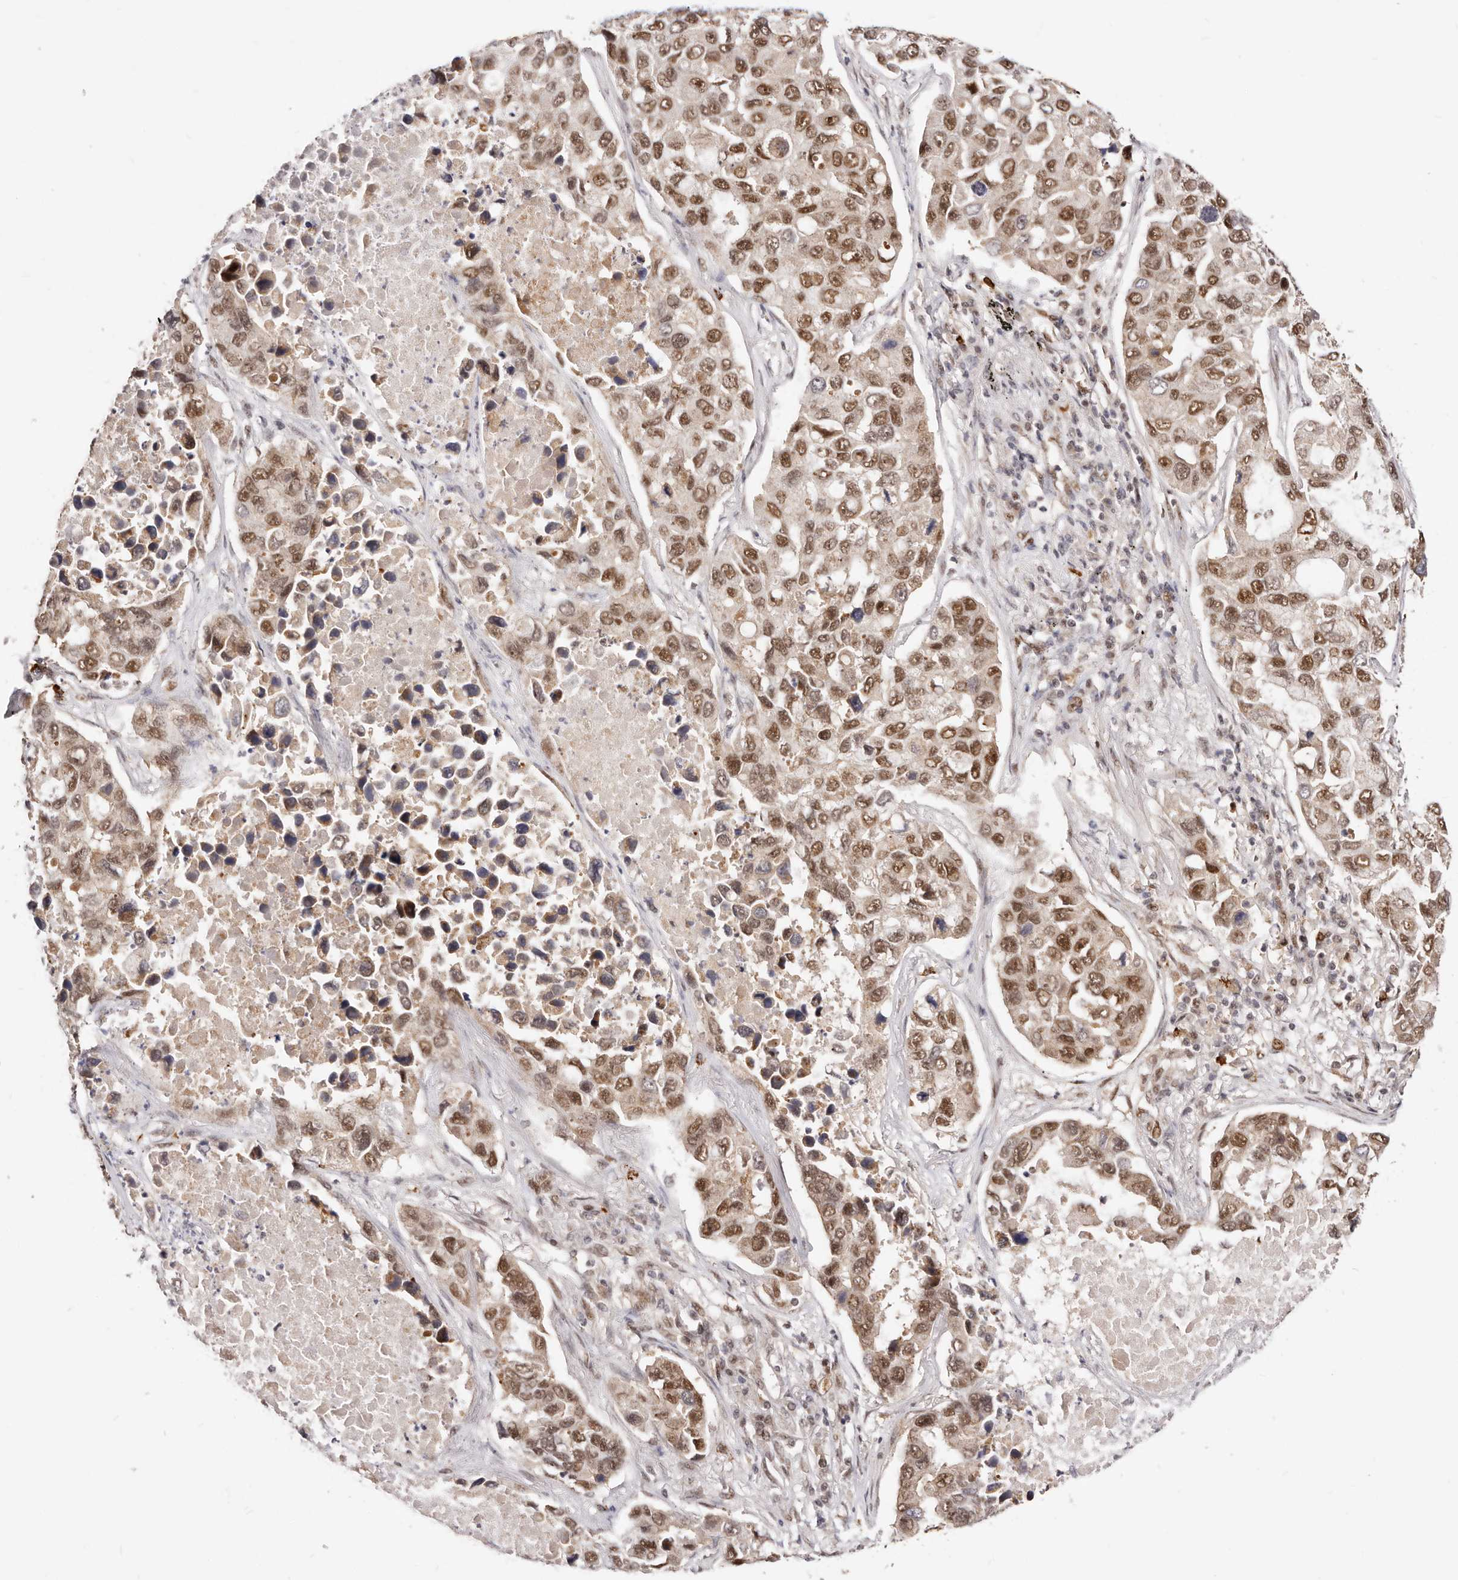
{"staining": {"intensity": "strong", "quantity": ">75%", "location": "cytoplasmic/membranous,nuclear"}, "tissue": "lung cancer", "cell_type": "Tumor cells", "image_type": "cancer", "snomed": [{"axis": "morphology", "description": "Adenocarcinoma, NOS"}, {"axis": "topography", "description": "Lung"}], "caption": "A histopathology image showing strong cytoplasmic/membranous and nuclear staining in about >75% of tumor cells in lung cancer, as visualized by brown immunohistochemical staining.", "gene": "SEC14L1", "patient": {"sex": "male", "age": 64}}